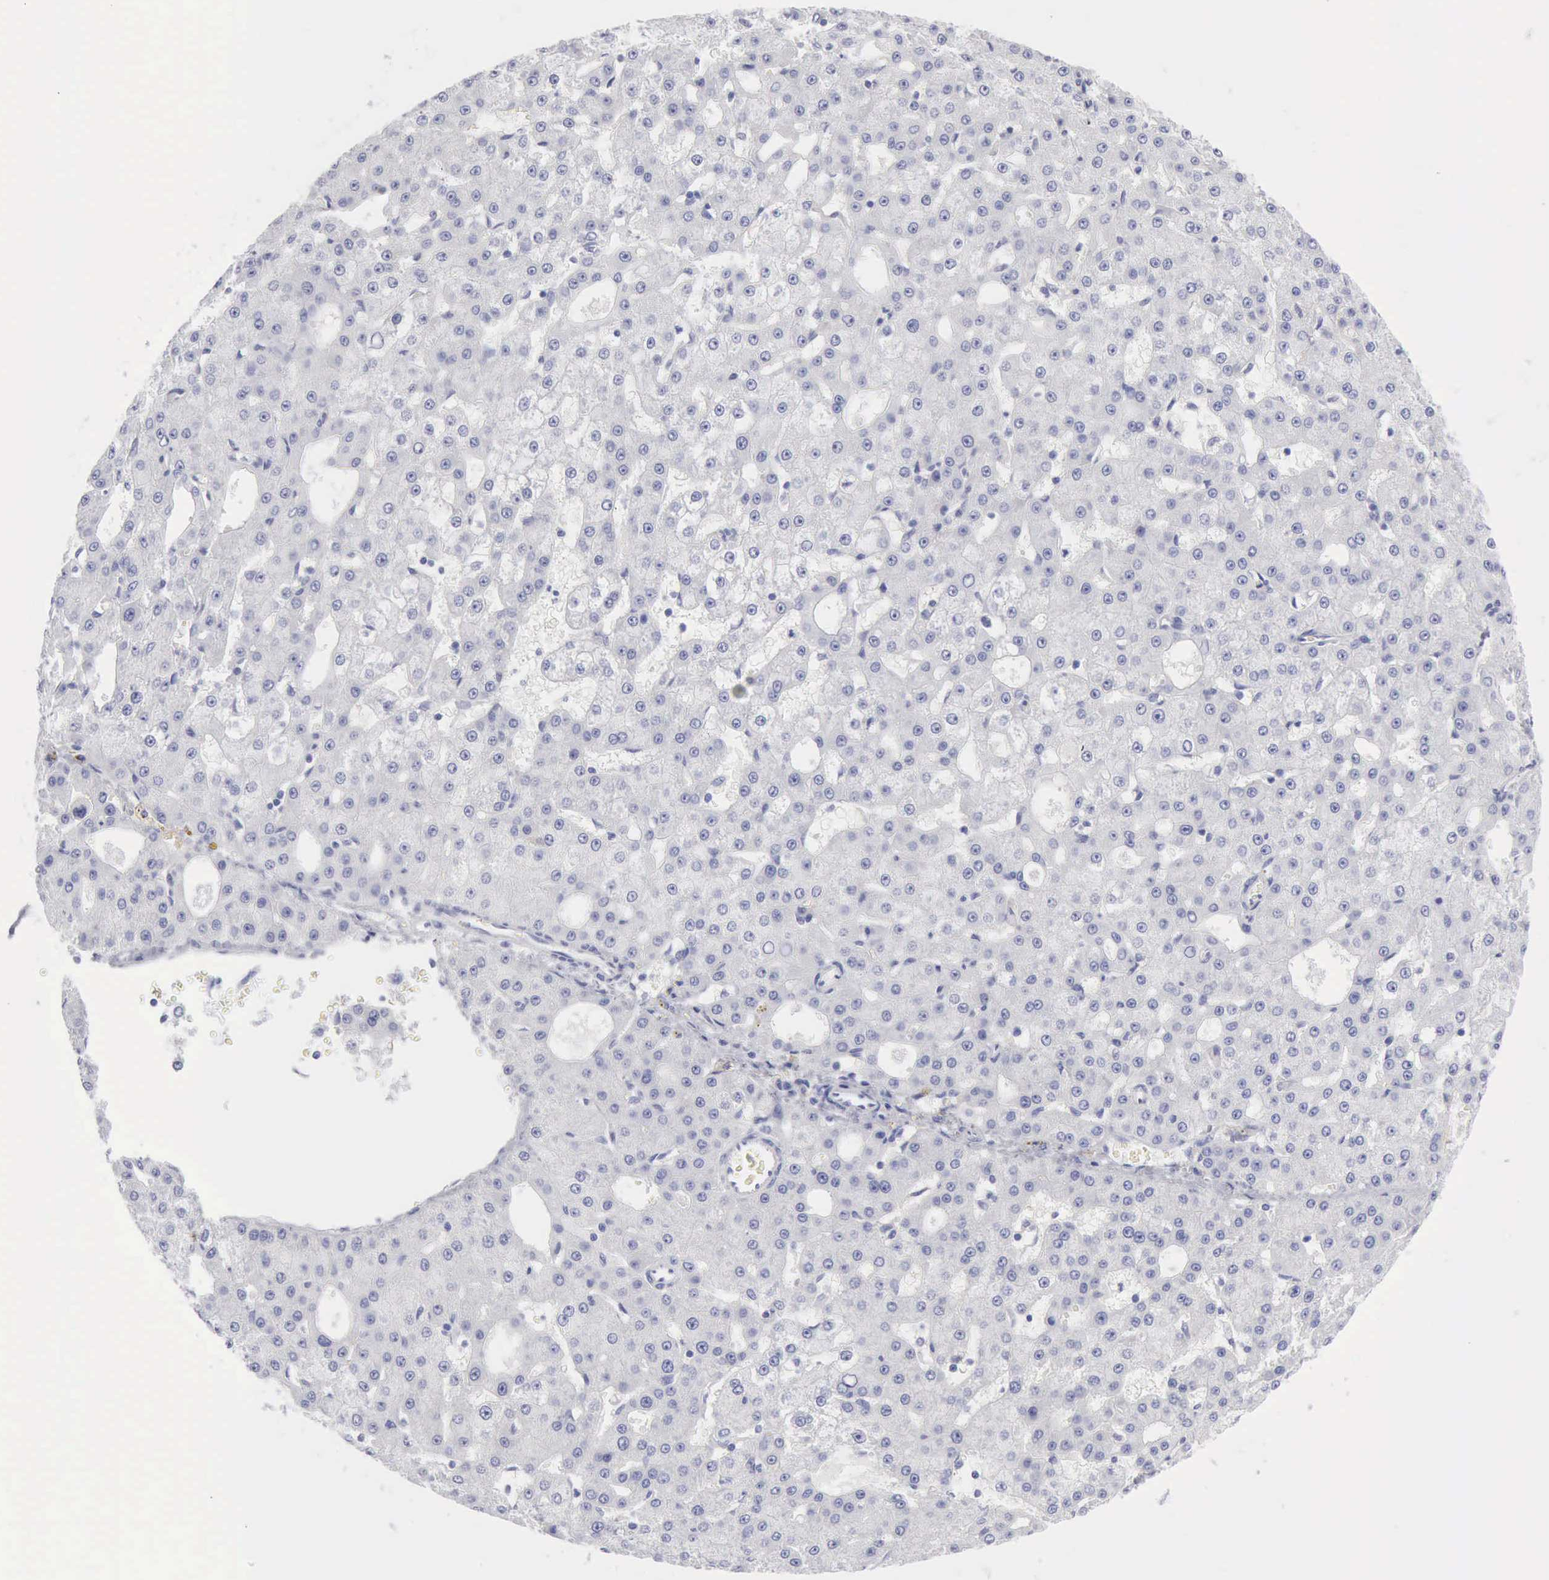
{"staining": {"intensity": "negative", "quantity": "none", "location": "none"}, "tissue": "liver cancer", "cell_type": "Tumor cells", "image_type": "cancer", "snomed": [{"axis": "morphology", "description": "Carcinoma, Hepatocellular, NOS"}, {"axis": "topography", "description": "Liver"}], "caption": "Tumor cells are negative for protein expression in human hepatocellular carcinoma (liver).", "gene": "KRT5", "patient": {"sex": "male", "age": 47}}